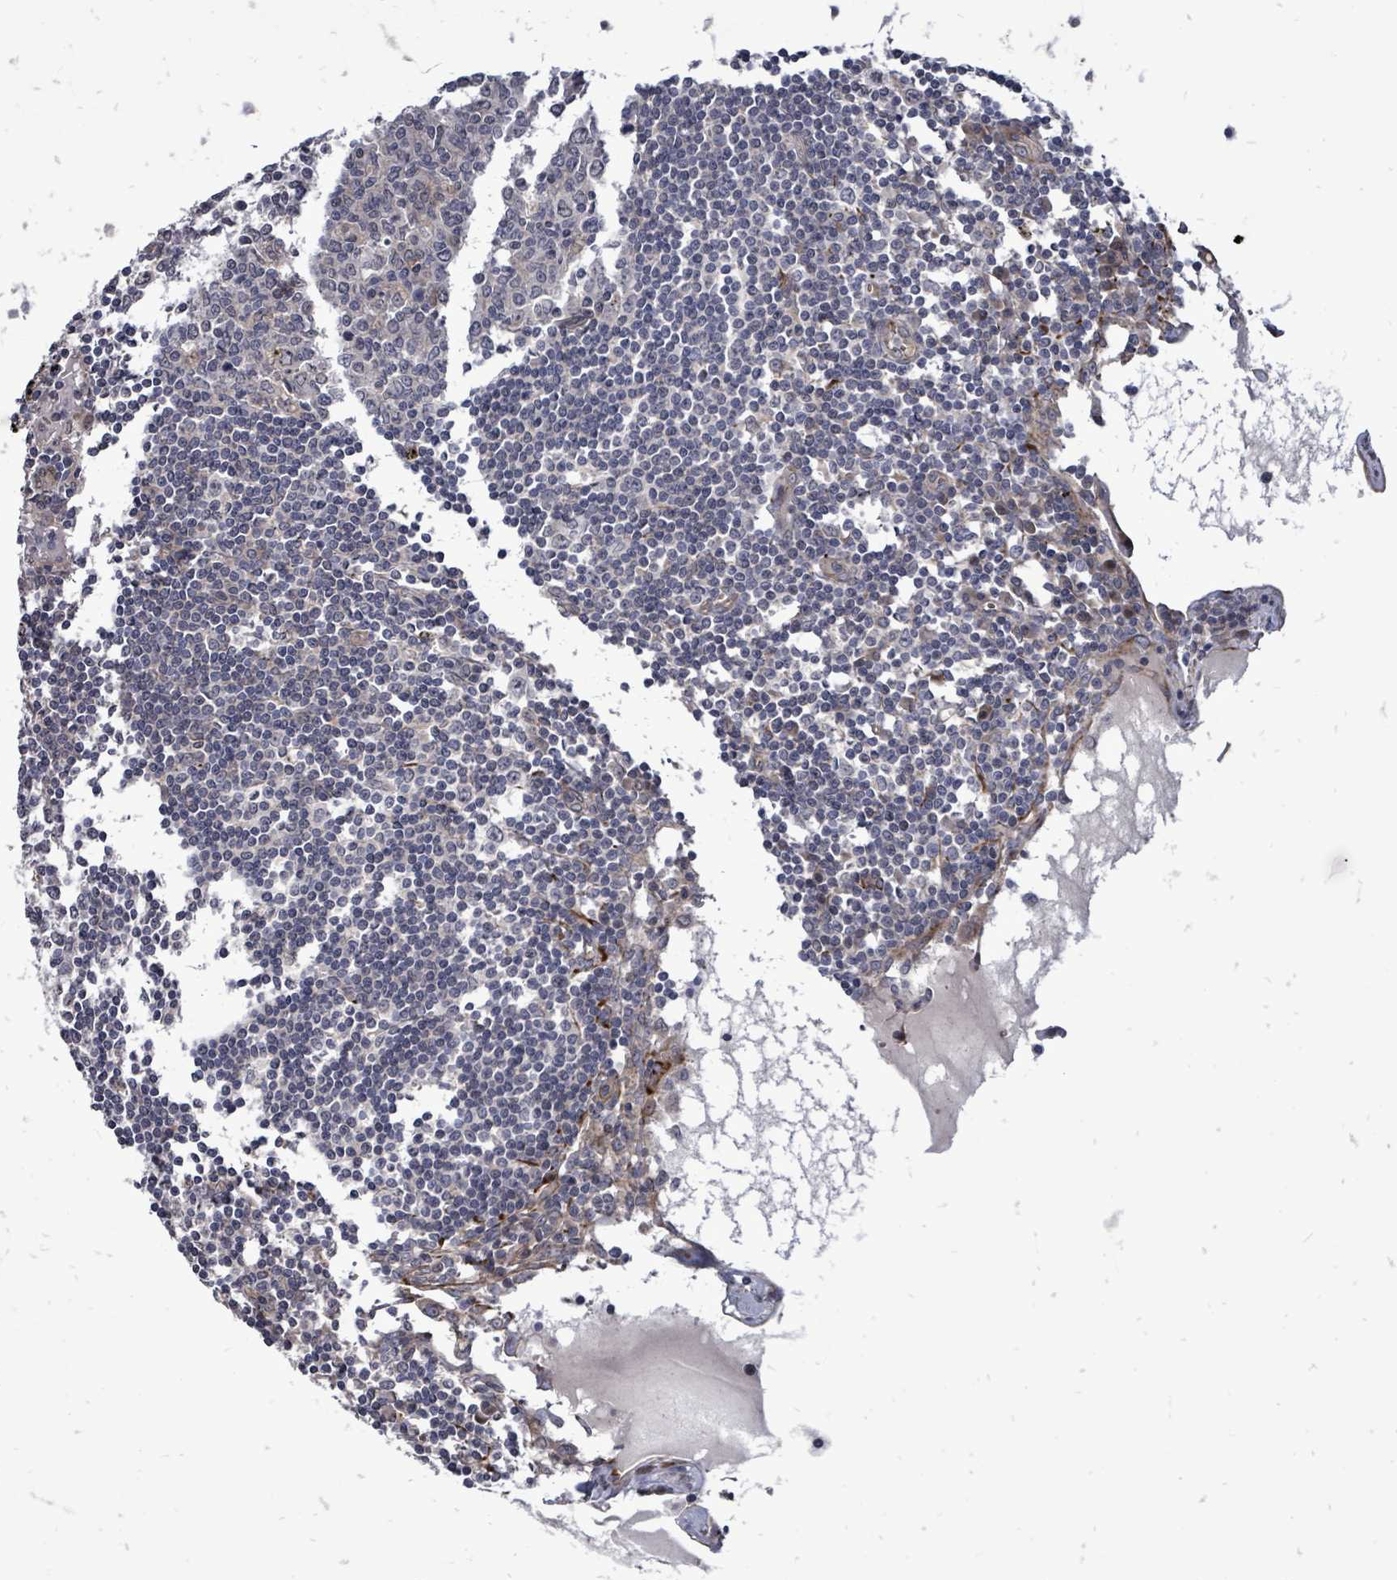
{"staining": {"intensity": "negative", "quantity": "none", "location": "none"}, "tissue": "lymph node", "cell_type": "Germinal center cells", "image_type": "normal", "snomed": [{"axis": "morphology", "description": "Normal tissue, NOS"}, {"axis": "topography", "description": "Lymph node"}], "caption": "DAB immunohistochemical staining of normal lymph node demonstrates no significant positivity in germinal center cells.", "gene": "RALGAPB", "patient": {"sex": "male", "age": 74}}